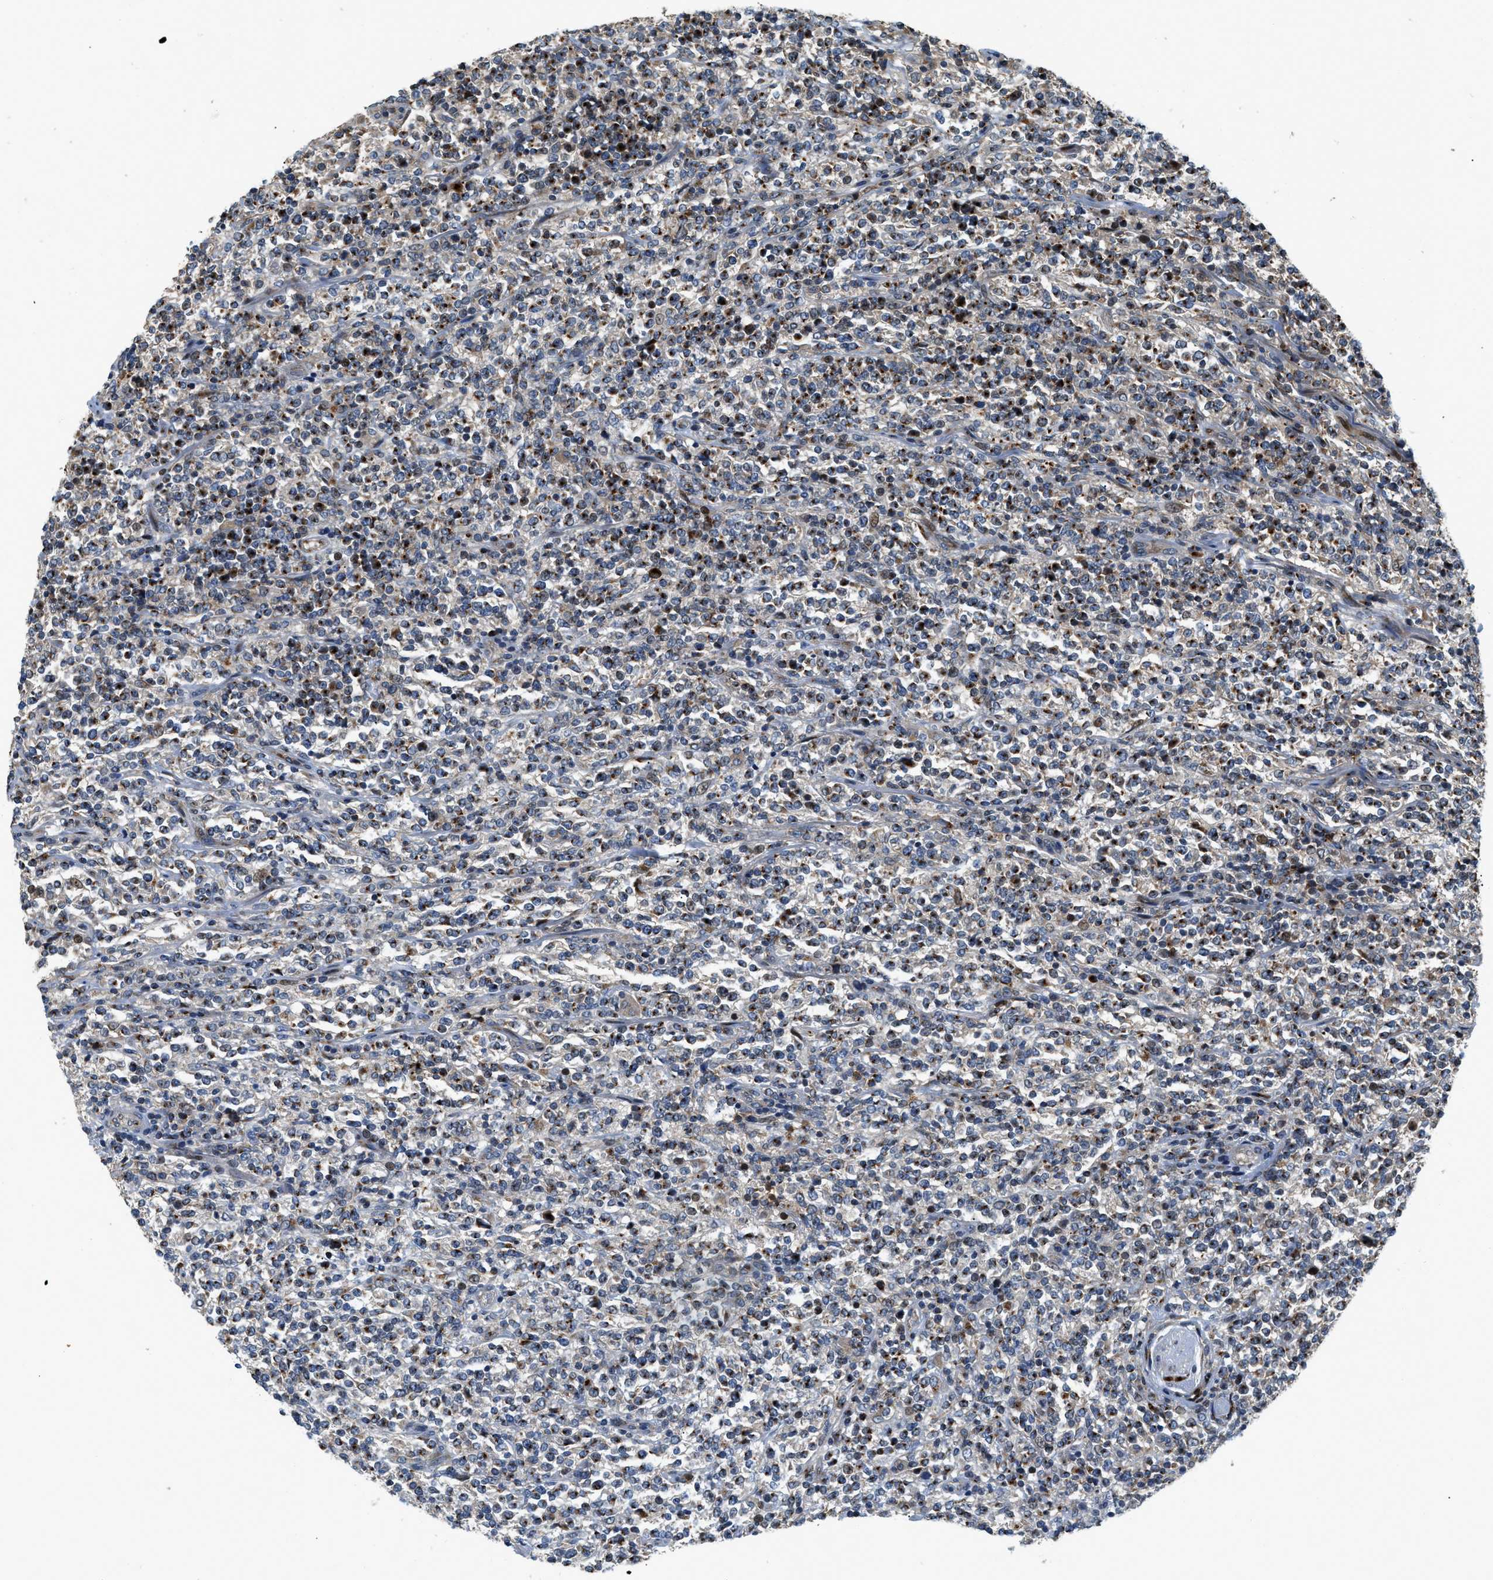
{"staining": {"intensity": "moderate", "quantity": "25%-75%", "location": "cytoplasmic/membranous"}, "tissue": "lymphoma", "cell_type": "Tumor cells", "image_type": "cancer", "snomed": [{"axis": "morphology", "description": "Malignant lymphoma, non-Hodgkin's type, High grade"}, {"axis": "topography", "description": "Soft tissue"}], "caption": "Tumor cells display moderate cytoplasmic/membranous positivity in approximately 25%-75% of cells in lymphoma.", "gene": "FUT8", "patient": {"sex": "male", "age": 18}}